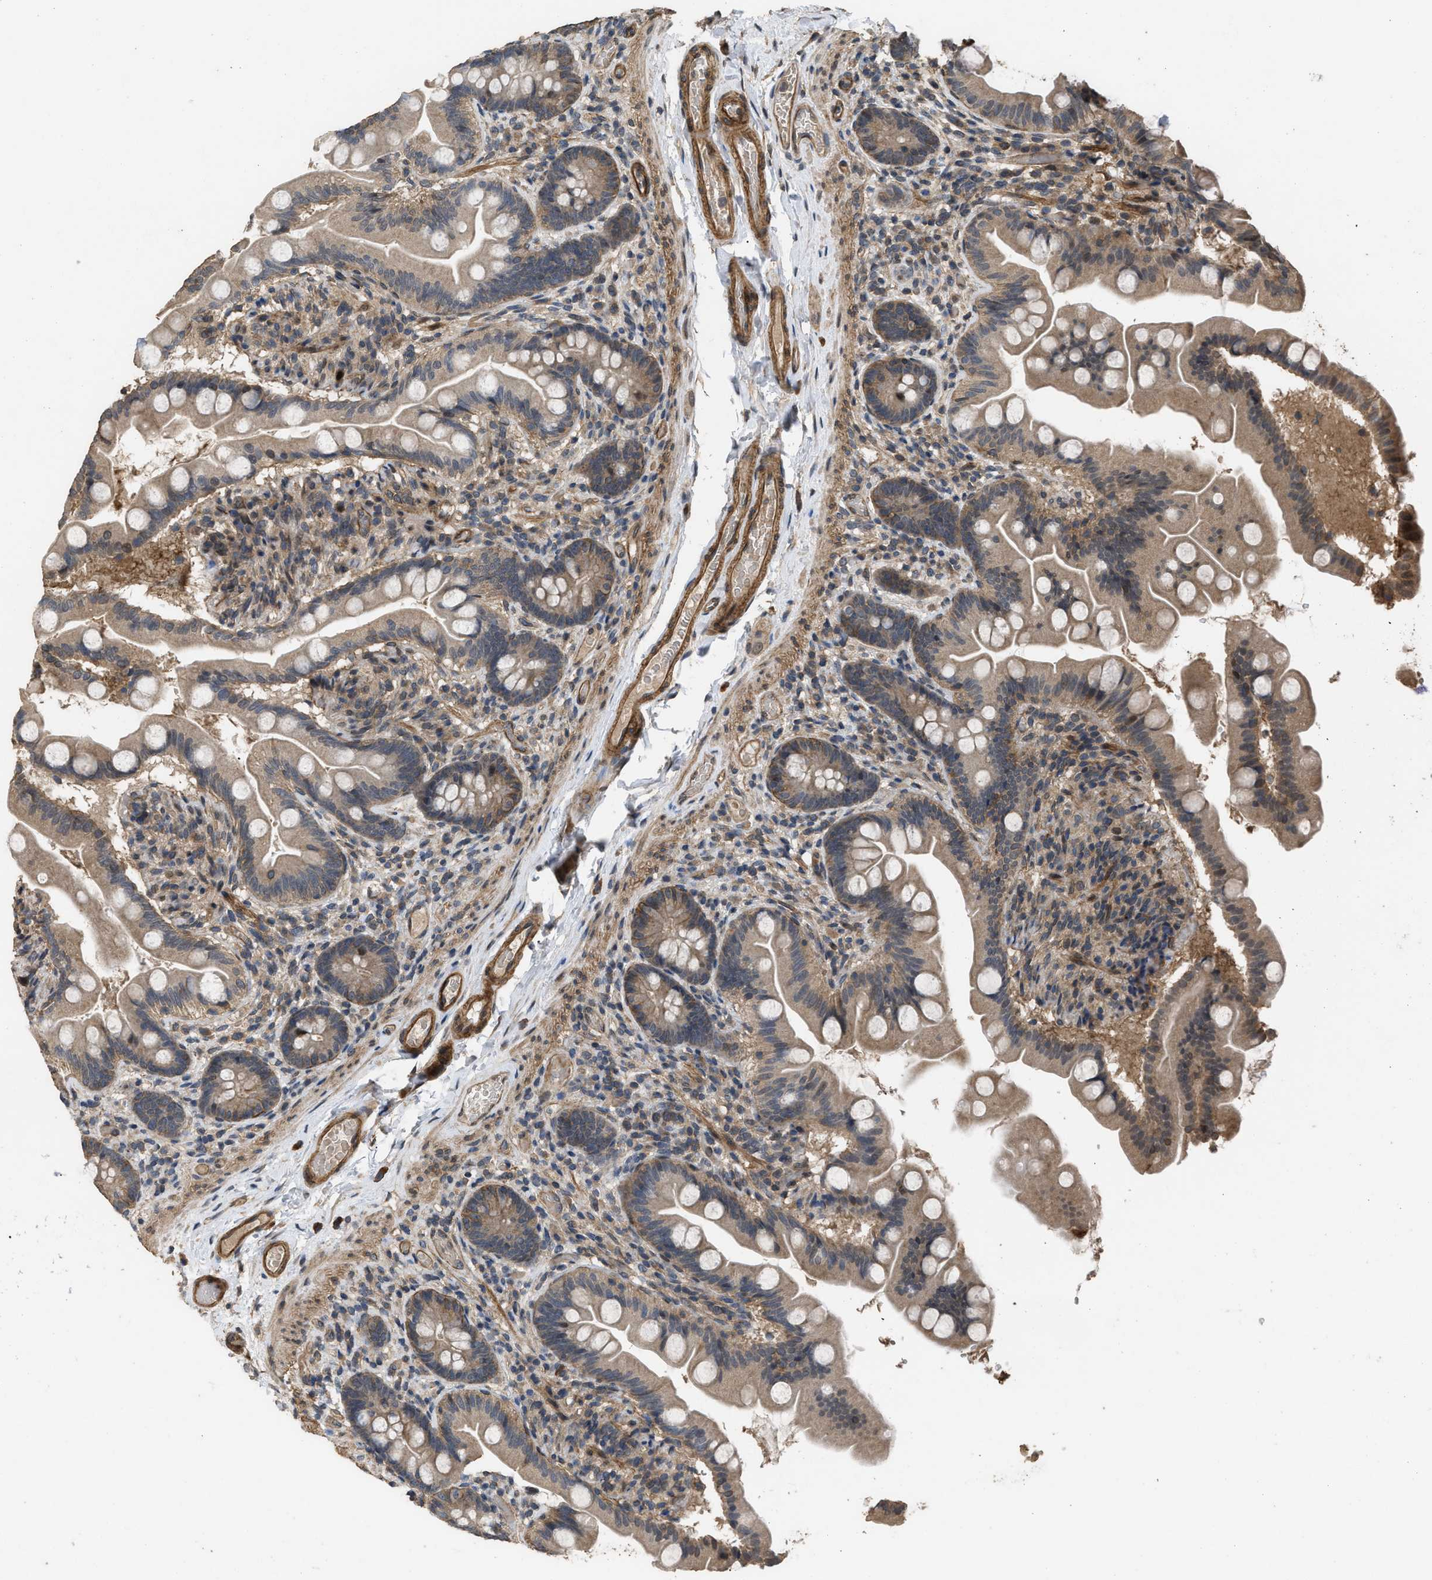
{"staining": {"intensity": "moderate", "quantity": ">75%", "location": "cytoplasmic/membranous"}, "tissue": "small intestine", "cell_type": "Glandular cells", "image_type": "normal", "snomed": [{"axis": "morphology", "description": "Normal tissue, NOS"}, {"axis": "topography", "description": "Small intestine"}], "caption": "Glandular cells demonstrate medium levels of moderate cytoplasmic/membranous expression in about >75% of cells in normal small intestine. The staining was performed using DAB (3,3'-diaminobenzidine) to visualize the protein expression in brown, while the nuclei were stained in blue with hematoxylin (Magnification: 20x).", "gene": "UTRN", "patient": {"sex": "female", "age": 56}}